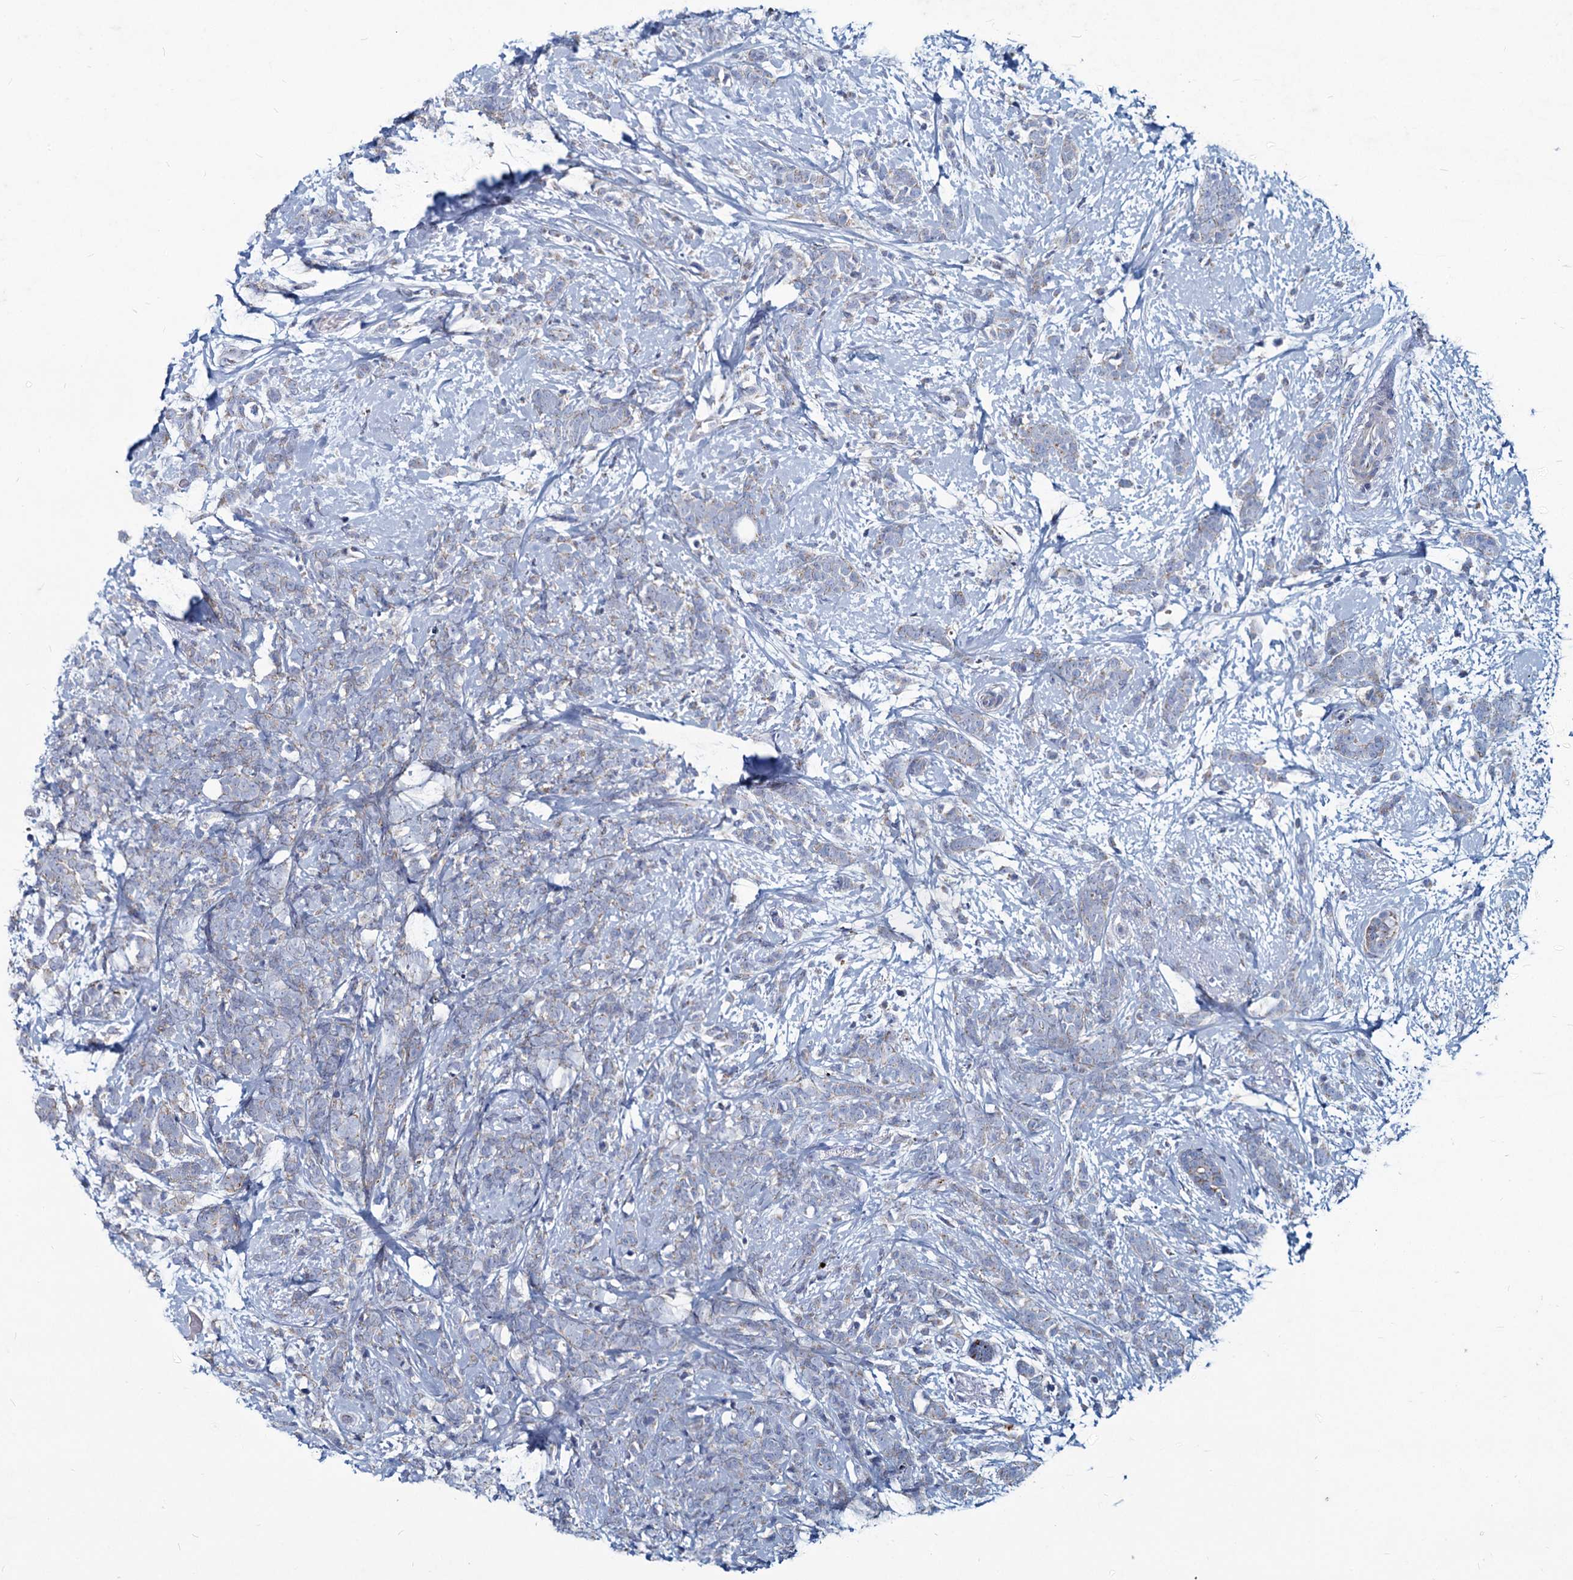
{"staining": {"intensity": "negative", "quantity": "none", "location": "none"}, "tissue": "breast cancer", "cell_type": "Tumor cells", "image_type": "cancer", "snomed": [{"axis": "morphology", "description": "Lobular carcinoma"}, {"axis": "topography", "description": "Breast"}], "caption": "The micrograph displays no significant positivity in tumor cells of breast cancer.", "gene": "AGBL4", "patient": {"sex": "female", "age": 58}}